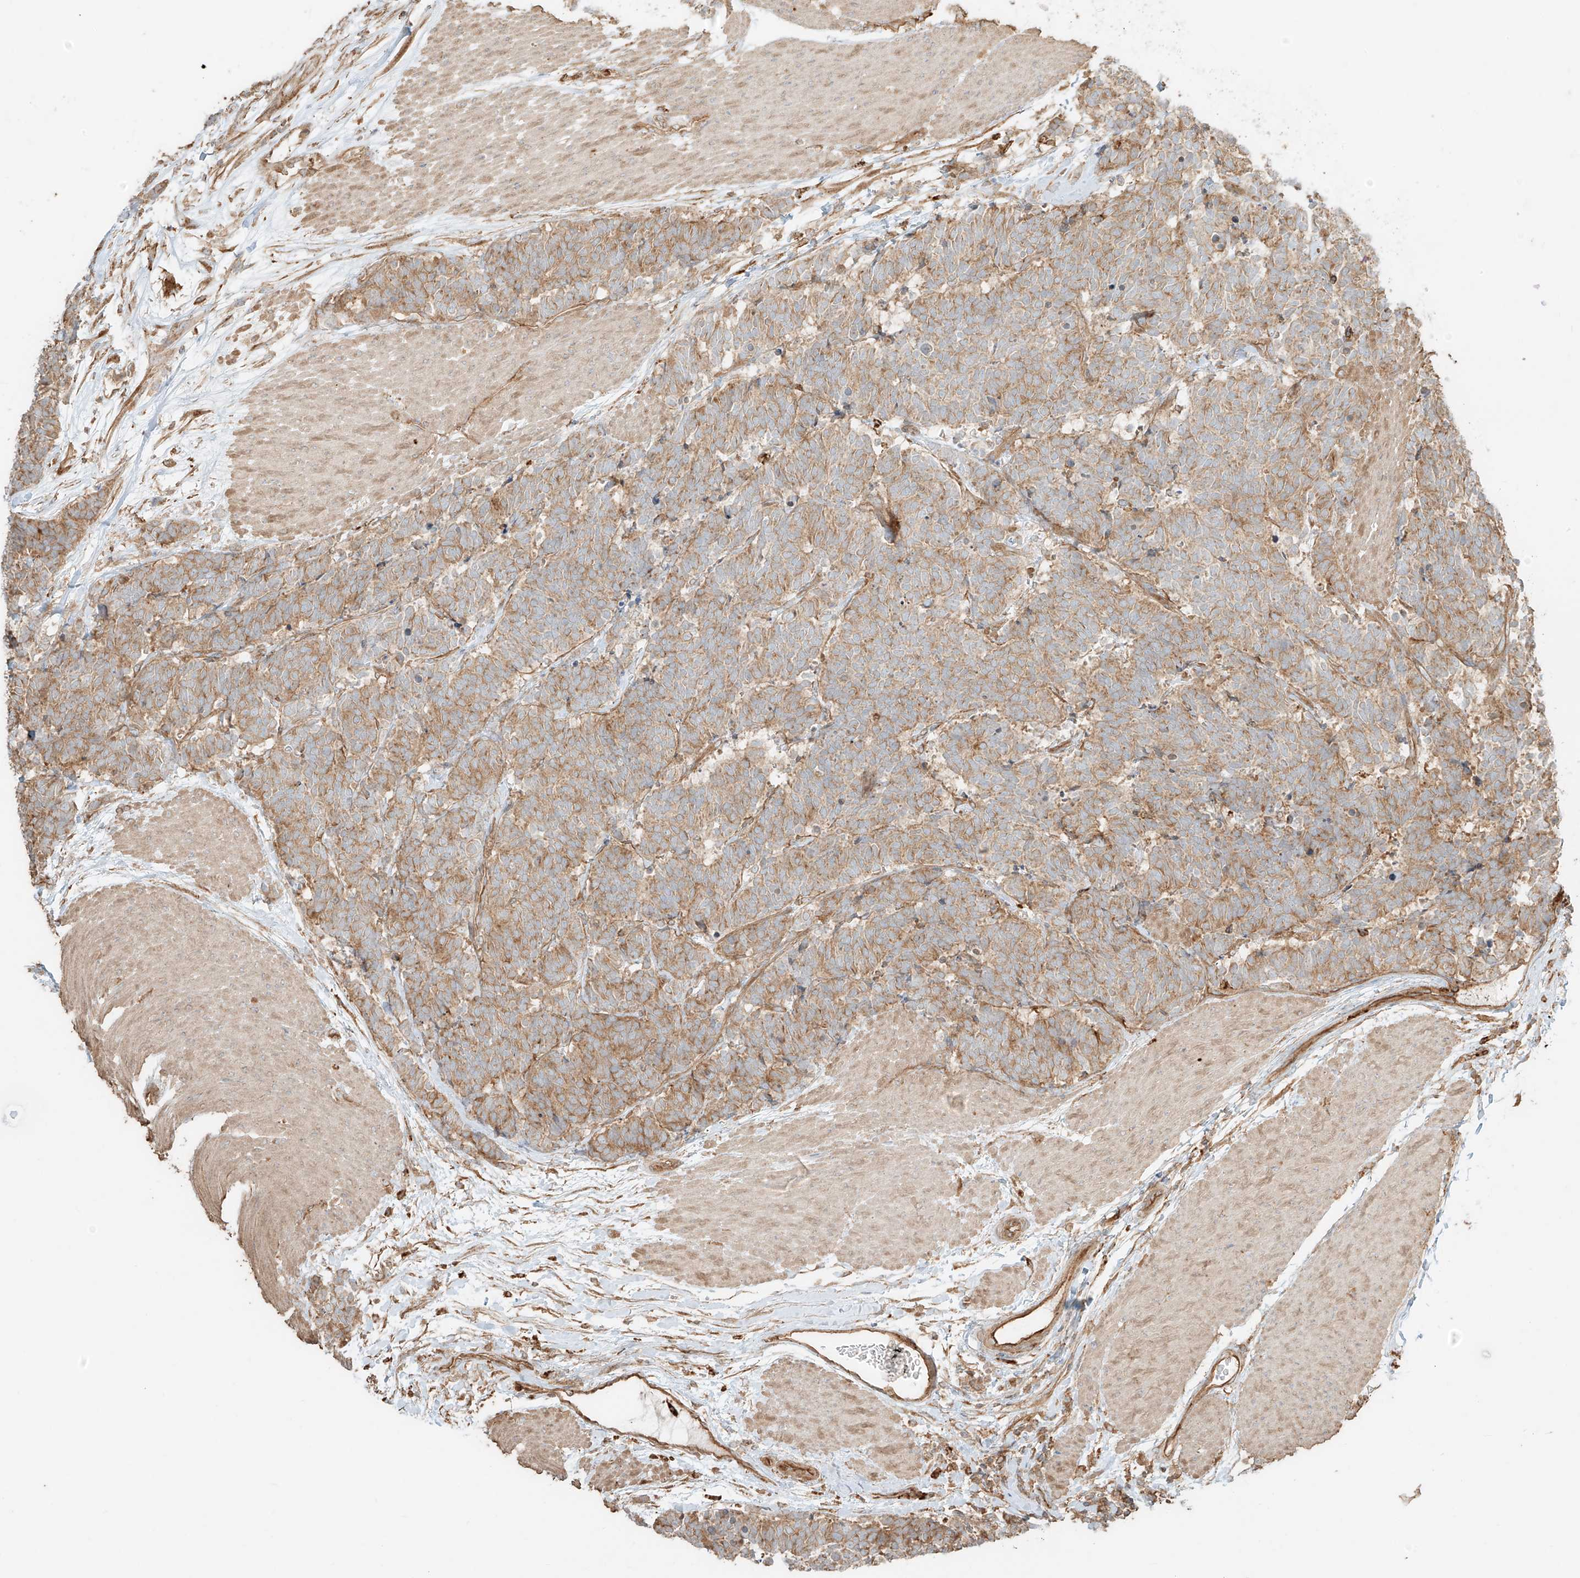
{"staining": {"intensity": "moderate", "quantity": ">75%", "location": "cytoplasmic/membranous"}, "tissue": "carcinoid", "cell_type": "Tumor cells", "image_type": "cancer", "snomed": [{"axis": "morphology", "description": "Carcinoma, NOS"}, {"axis": "morphology", "description": "Carcinoid, malignant, NOS"}, {"axis": "topography", "description": "Urinary bladder"}], "caption": "Carcinoma stained for a protein (brown) demonstrates moderate cytoplasmic/membranous positive positivity in about >75% of tumor cells.", "gene": "CCDC115", "patient": {"sex": "male", "age": 57}}